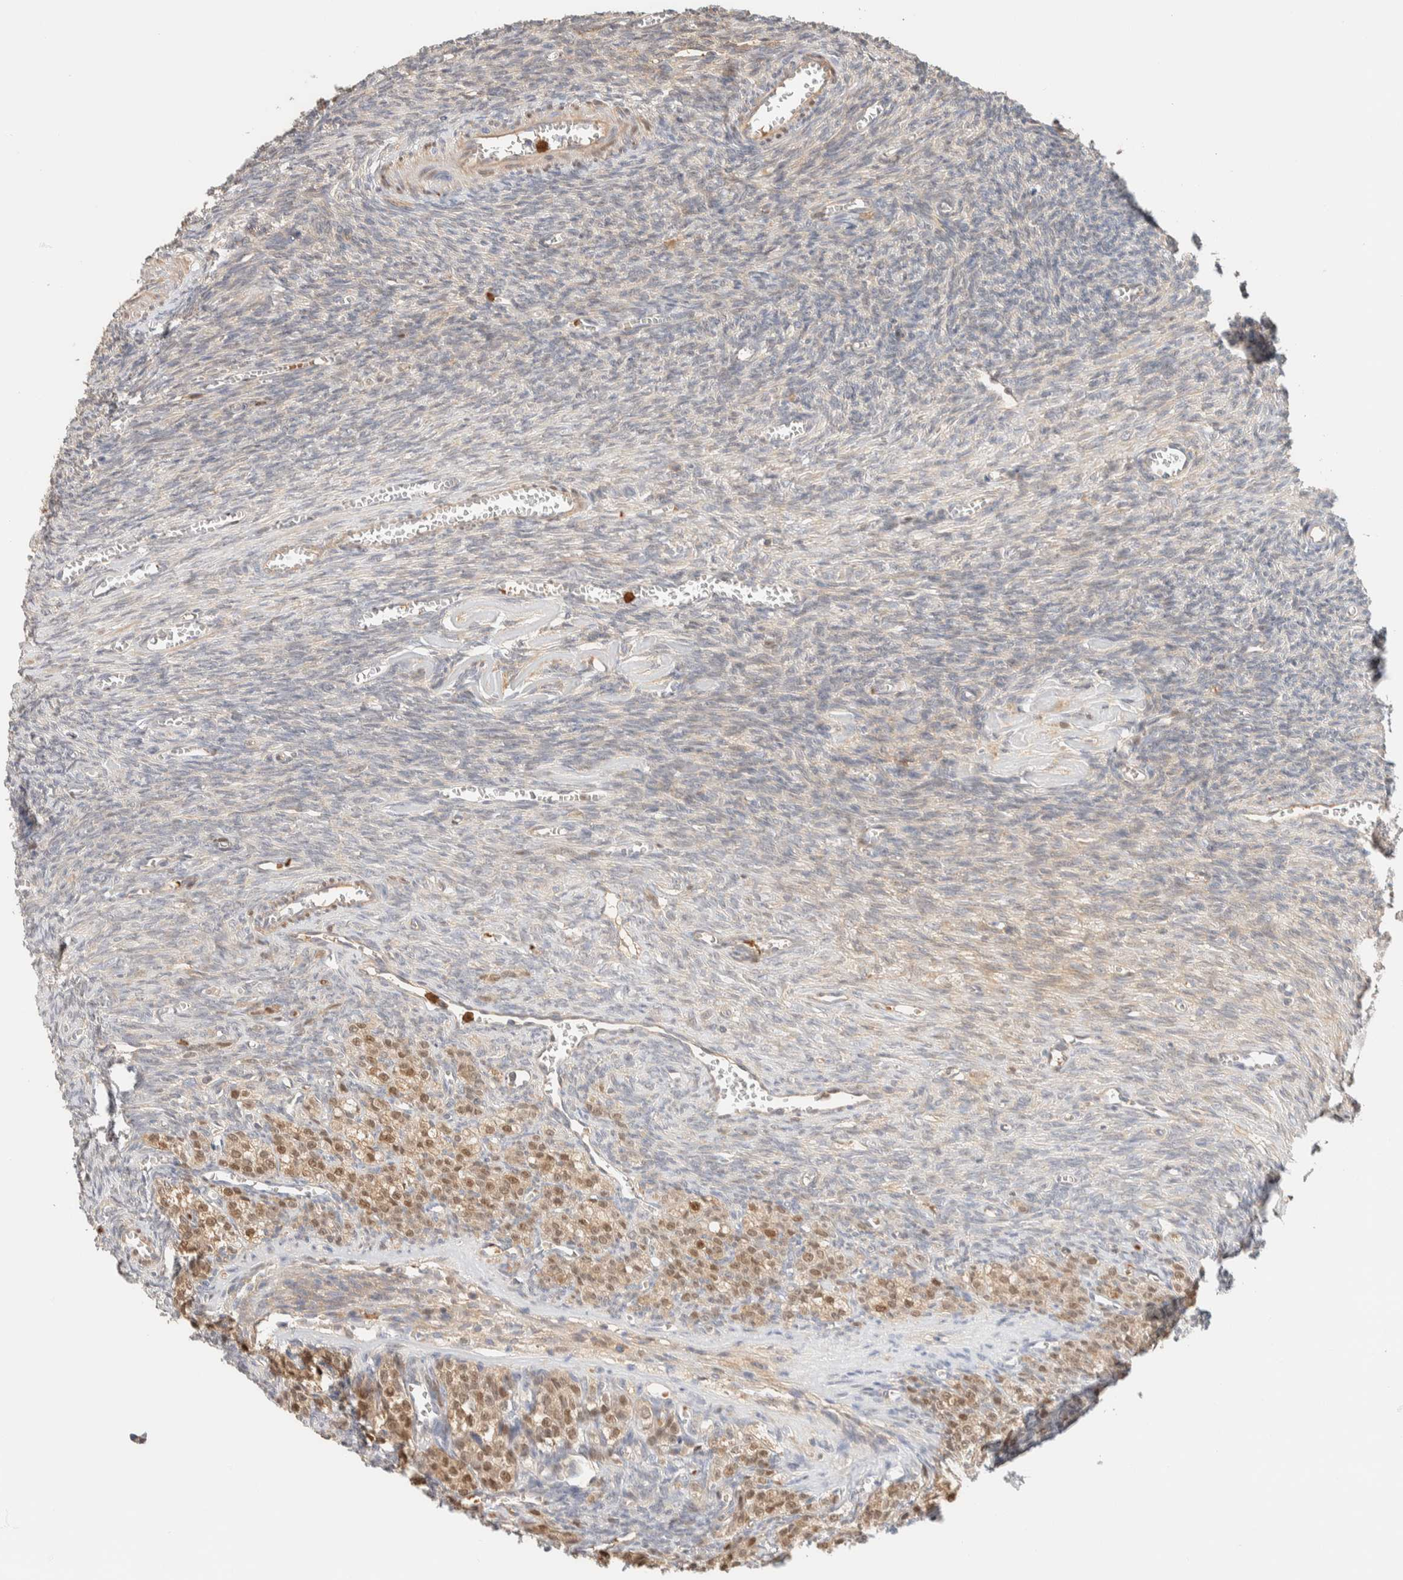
{"staining": {"intensity": "moderate", "quantity": "<25%", "location": "cytoplasmic/membranous"}, "tissue": "ovary", "cell_type": "Follicle cells", "image_type": "normal", "snomed": [{"axis": "morphology", "description": "Normal tissue, NOS"}, {"axis": "topography", "description": "Ovary"}], "caption": "Immunohistochemical staining of unremarkable ovary displays low levels of moderate cytoplasmic/membranous expression in about <25% of follicle cells.", "gene": "SETD4", "patient": {"sex": "female", "age": 27}}